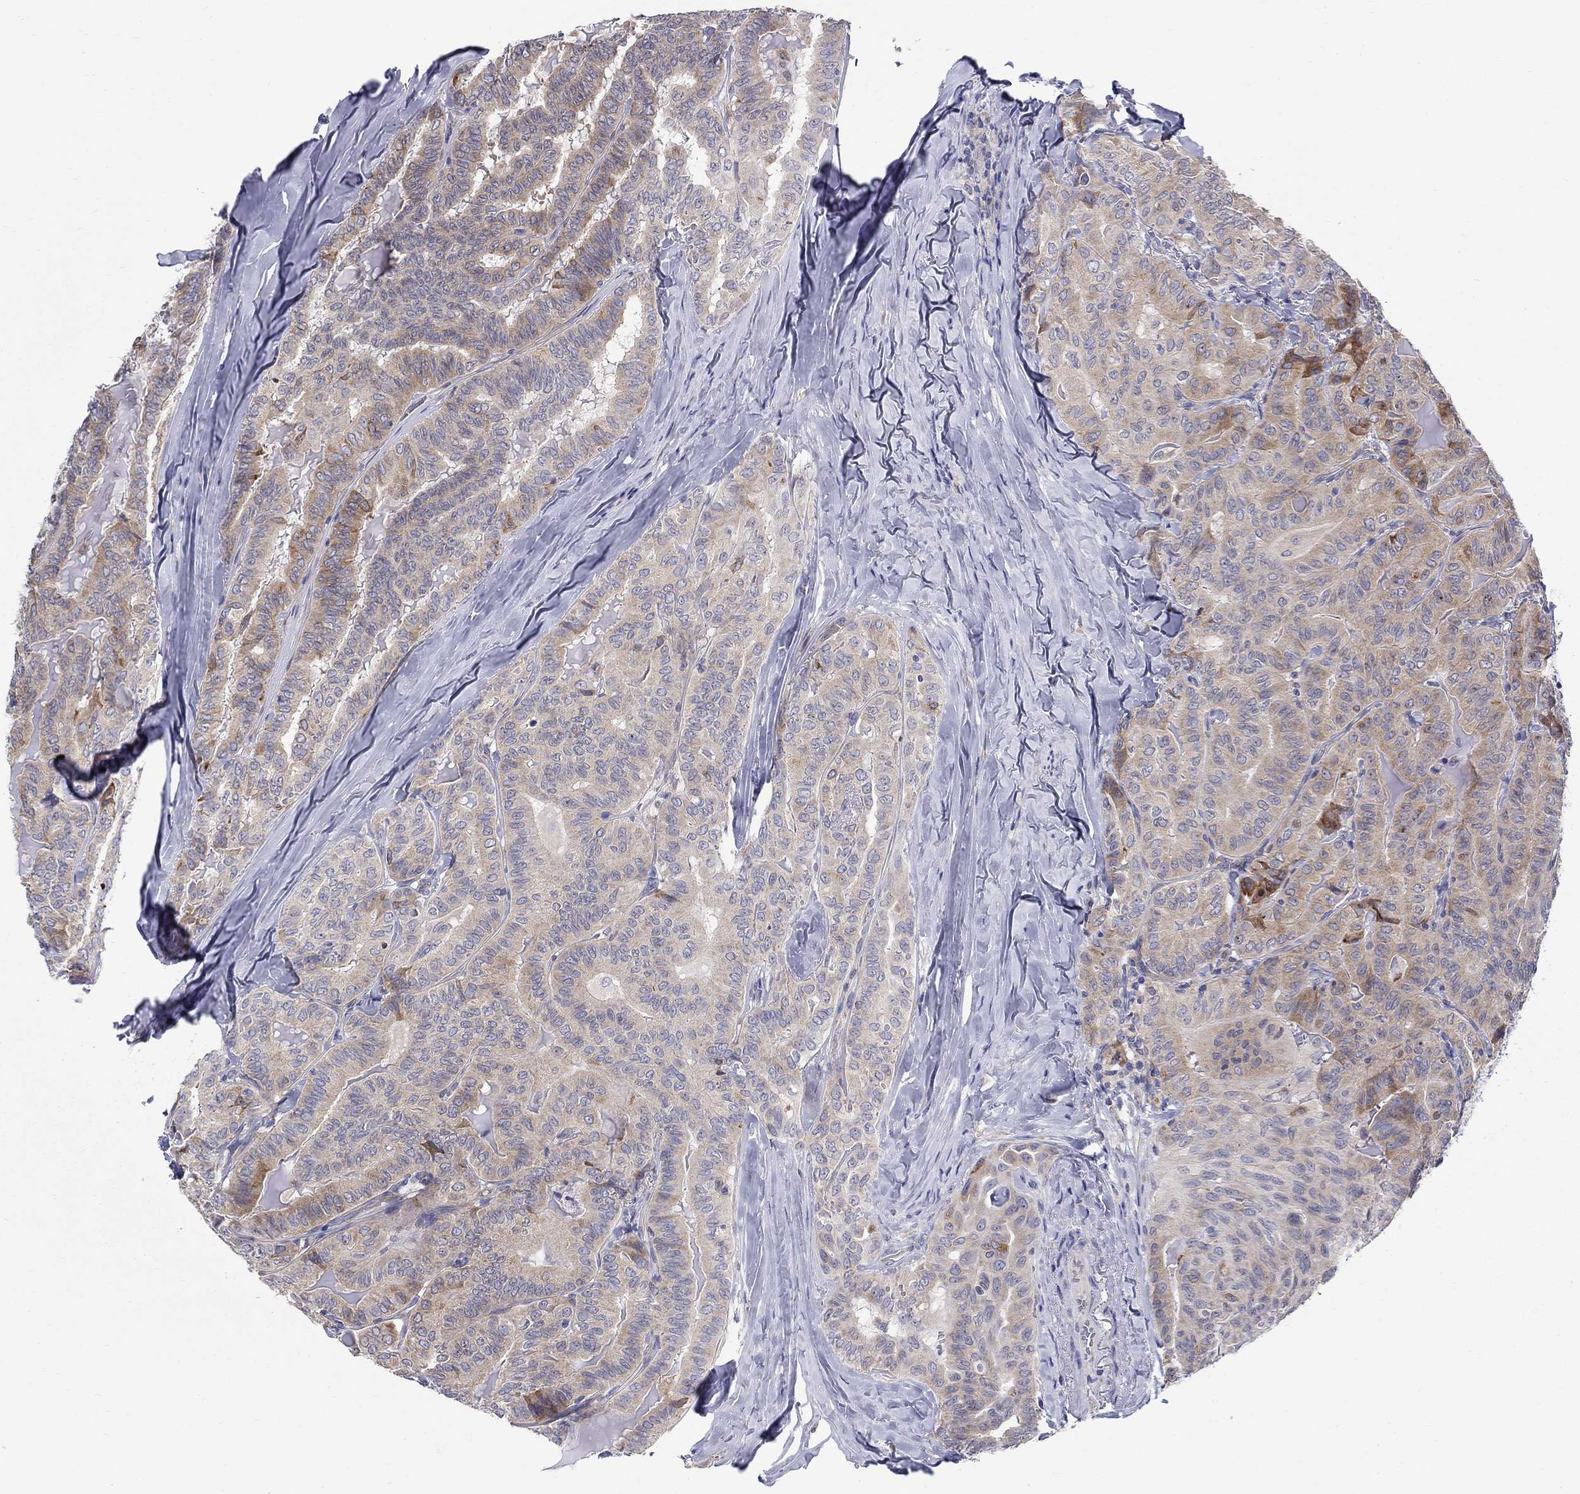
{"staining": {"intensity": "moderate", "quantity": "25%-75%", "location": "cytoplasmic/membranous"}, "tissue": "thyroid cancer", "cell_type": "Tumor cells", "image_type": "cancer", "snomed": [{"axis": "morphology", "description": "Papillary adenocarcinoma, NOS"}, {"axis": "topography", "description": "Thyroid gland"}], "caption": "Immunohistochemical staining of human thyroid cancer reveals moderate cytoplasmic/membranous protein positivity in approximately 25%-75% of tumor cells.", "gene": "QRFPR", "patient": {"sex": "female", "age": 68}}